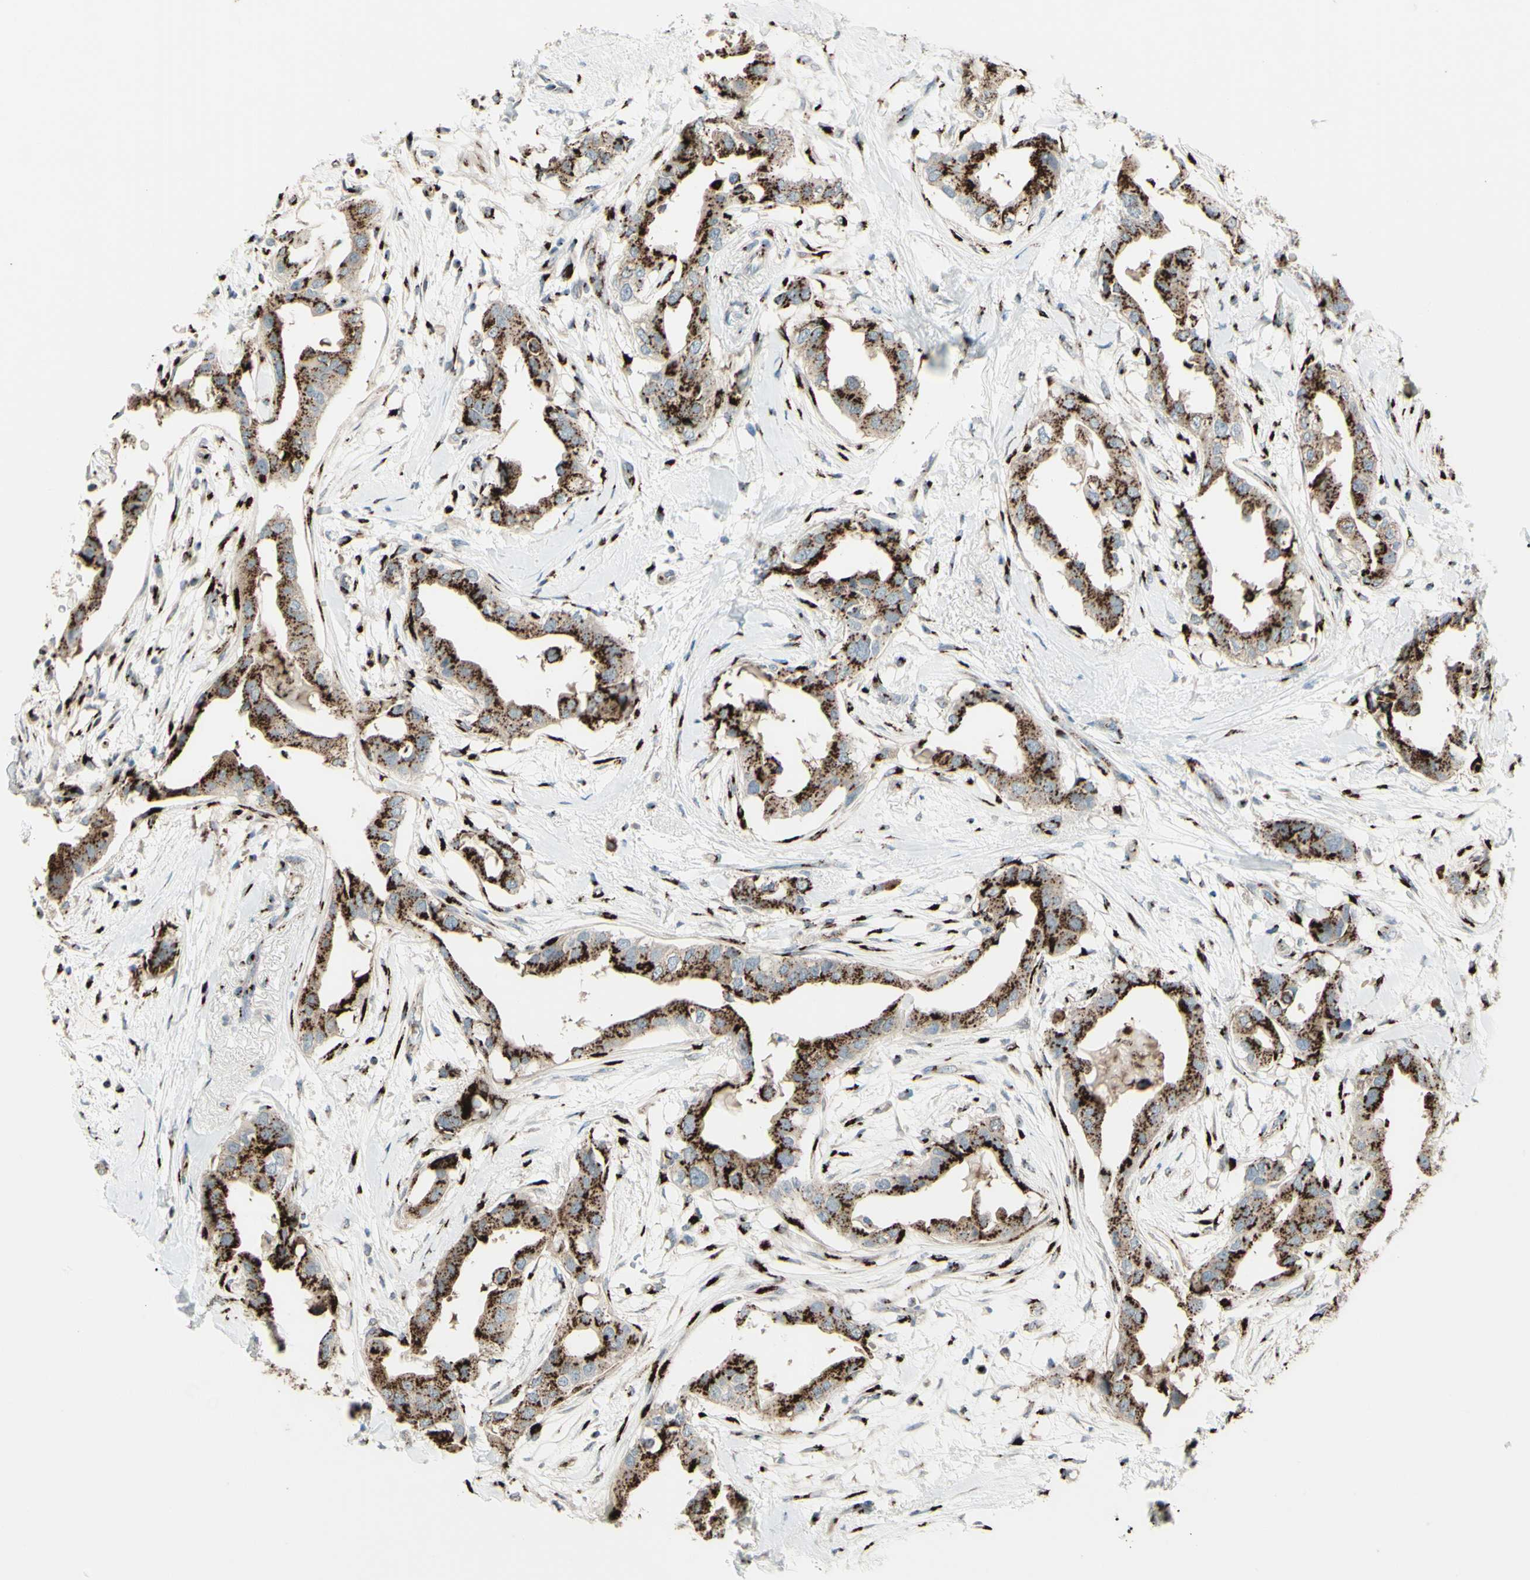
{"staining": {"intensity": "moderate", "quantity": ">75%", "location": "cytoplasmic/membranous"}, "tissue": "breast cancer", "cell_type": "Tumor cells", "image_type": "cancer", "snomed": [{"axis": "morphology", "description": "Duct carcinoma"}, {"axis": "topography", "description": "Breast"}], "caption": "This is an image of IHC staining of invasive ductal carcinoma (breast), which shows moderate expression in the cytoplasmic/membranous of tumor cells.", "gene": "BPNT2", "patient": {"sex": "female", "age": 40}}